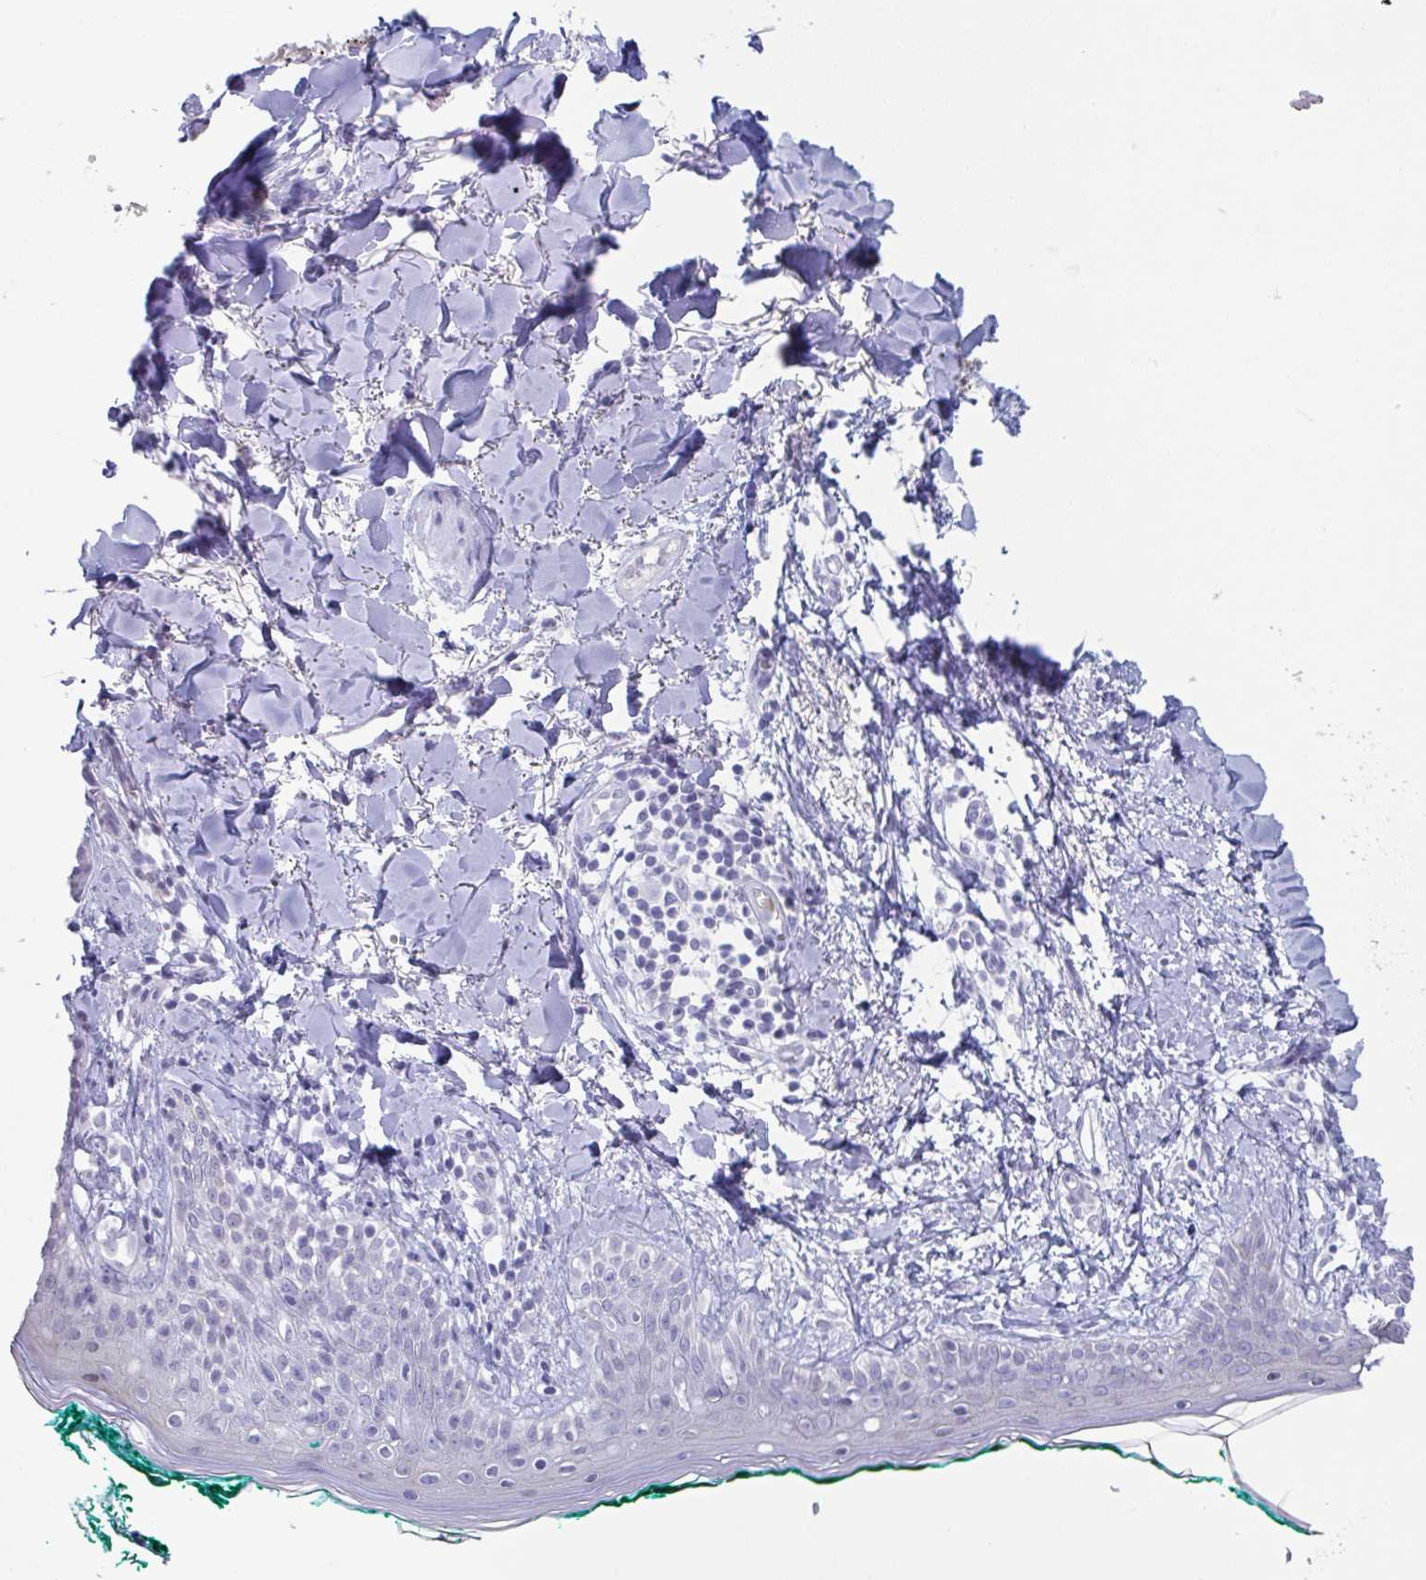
{"staining": {"intensity": "negative", "quantity": "none", "location": "none"}, "tissue": "skin", "cell_type": "Fibroblasts", "image_type": "normal", "snomed": [{"axis": "morphology", "description": "Normal tissue, NOS"}, {"axis": "topography", "description": "Skin"}], "caption": "IHC micrograph of normal skin stained for a protein (brown), which exhibits no expression in fibroblasts.", "gene": "CYP4F11", "patient": {"sex": "female", "age": 34}}